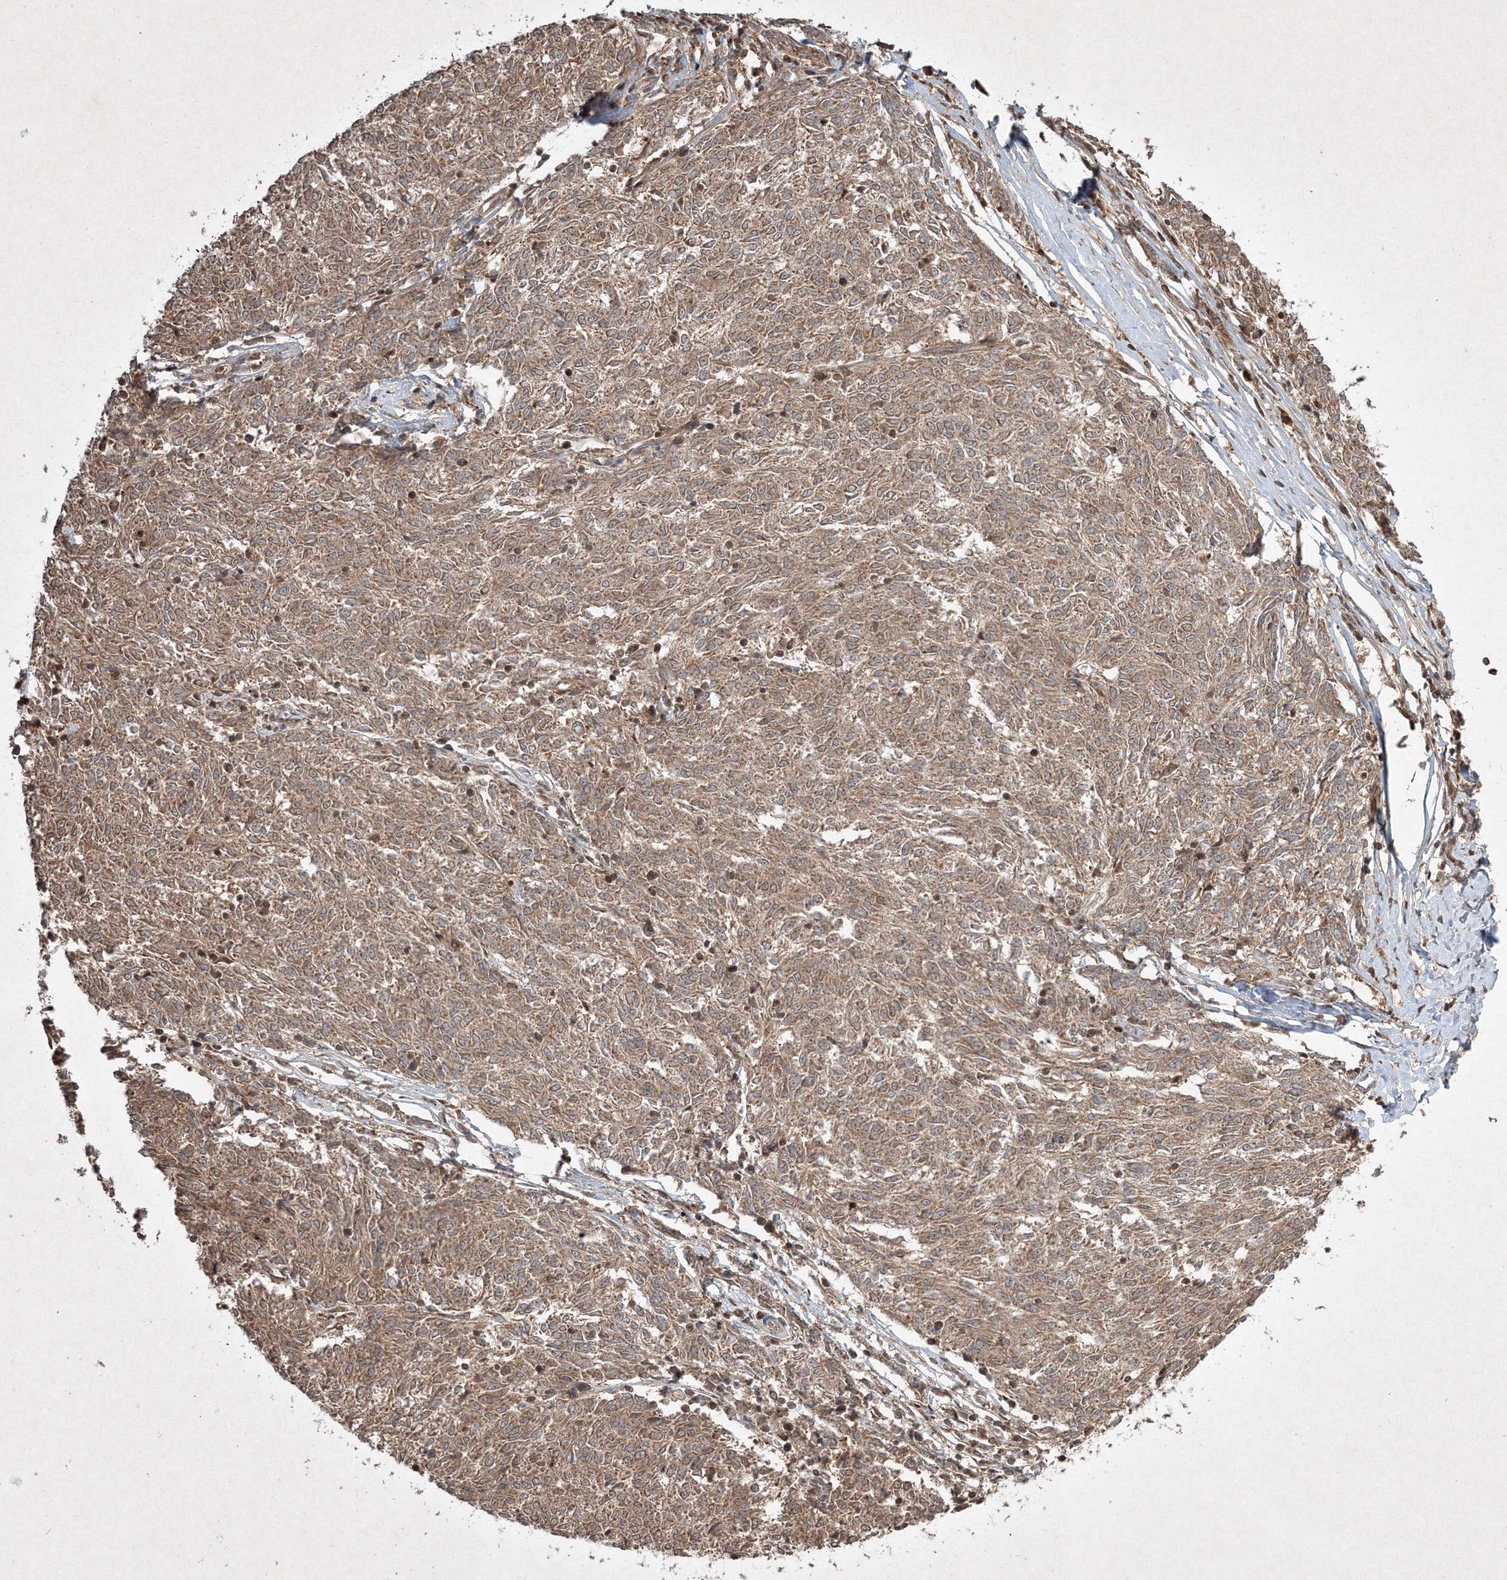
{"staining": {"intensity": "moderate", "quantity": ">75%", "location": "cytoplasmic/membranous"}, "tissue": "melanoma", "cell_type": "Tumor cells", "image_type": "cancer", "snomed": [{"axis": "morphology", "description": "Malignant melanoma, NOS"}, {"axis": "topography", "description": "Skin"}], "caption": "Melanoma was stained to show a protein in brown. There is medium levels of moderate cytoplasmic/membranous expression in approximately >75% of tumor cells. (DAB (3,3'-diaminobenzidine) IHC, brown staining for protein, blue staining for nuclei).", "gene": "PLTP", "patient": {"sex": "female", "age": 72}}